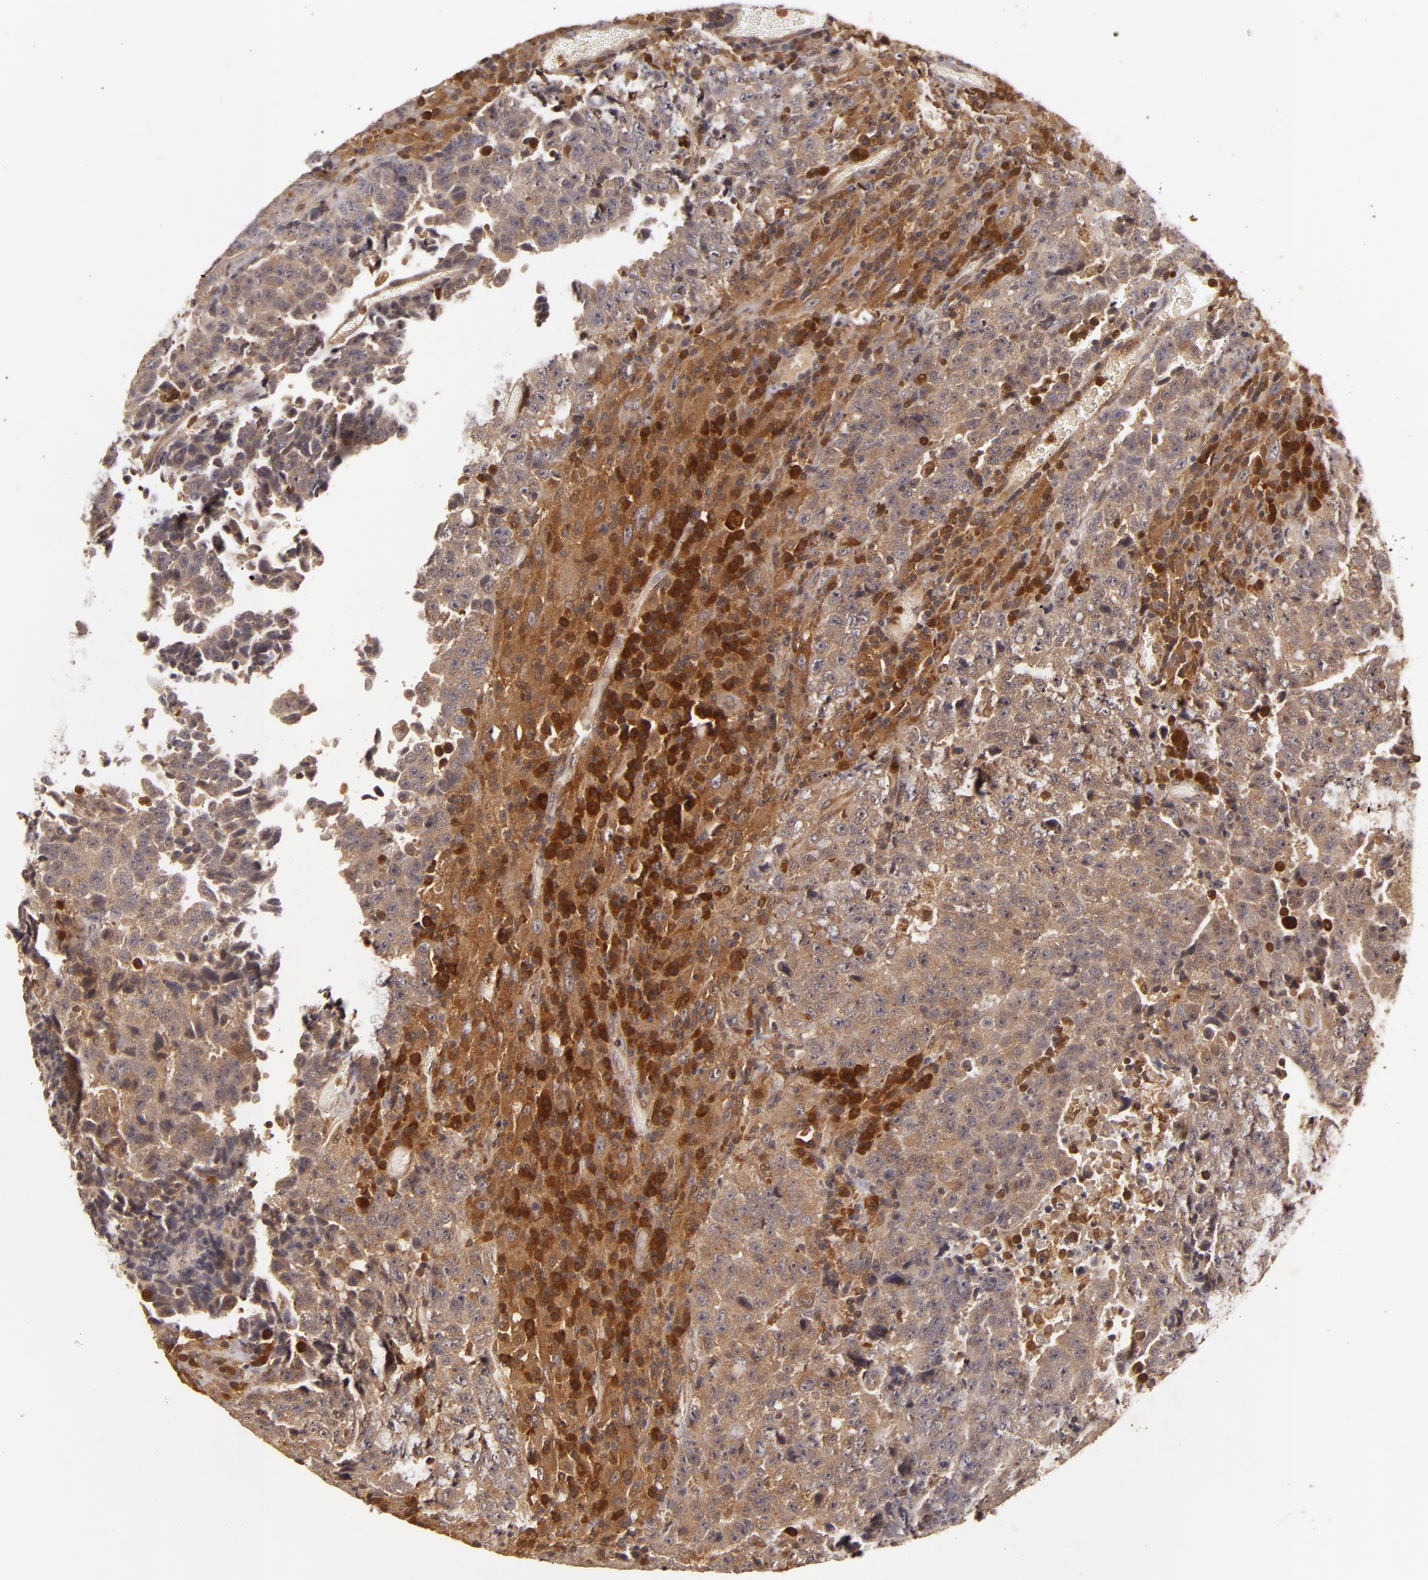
{"staining": {"intensity": "strong", "quantity": ">75%", "location": "cytoplasmic/membranous"}, "tissue": "testis cancer", "cell_type": "Tumor cells", "image_type": "cancer", "snomed": [{"axis": "morphology", "description": "Necrosis, NOS"}, {"axis": "morphology", "description": "Carcinoma, Embryonal, NOS"}, {"axis": "topography", "description": "Testis"}], "caption": "DAB immunohistochemical staining of human testis embryonal carcinoma shows strong cytoplasmic/membranous protein positivity in about >75% of tumor cells. (DAB = brown stain, brightfield microscopy at high magnification).", "gene": "PRKCD", "patient": {"sex": "male", "age": 19}}